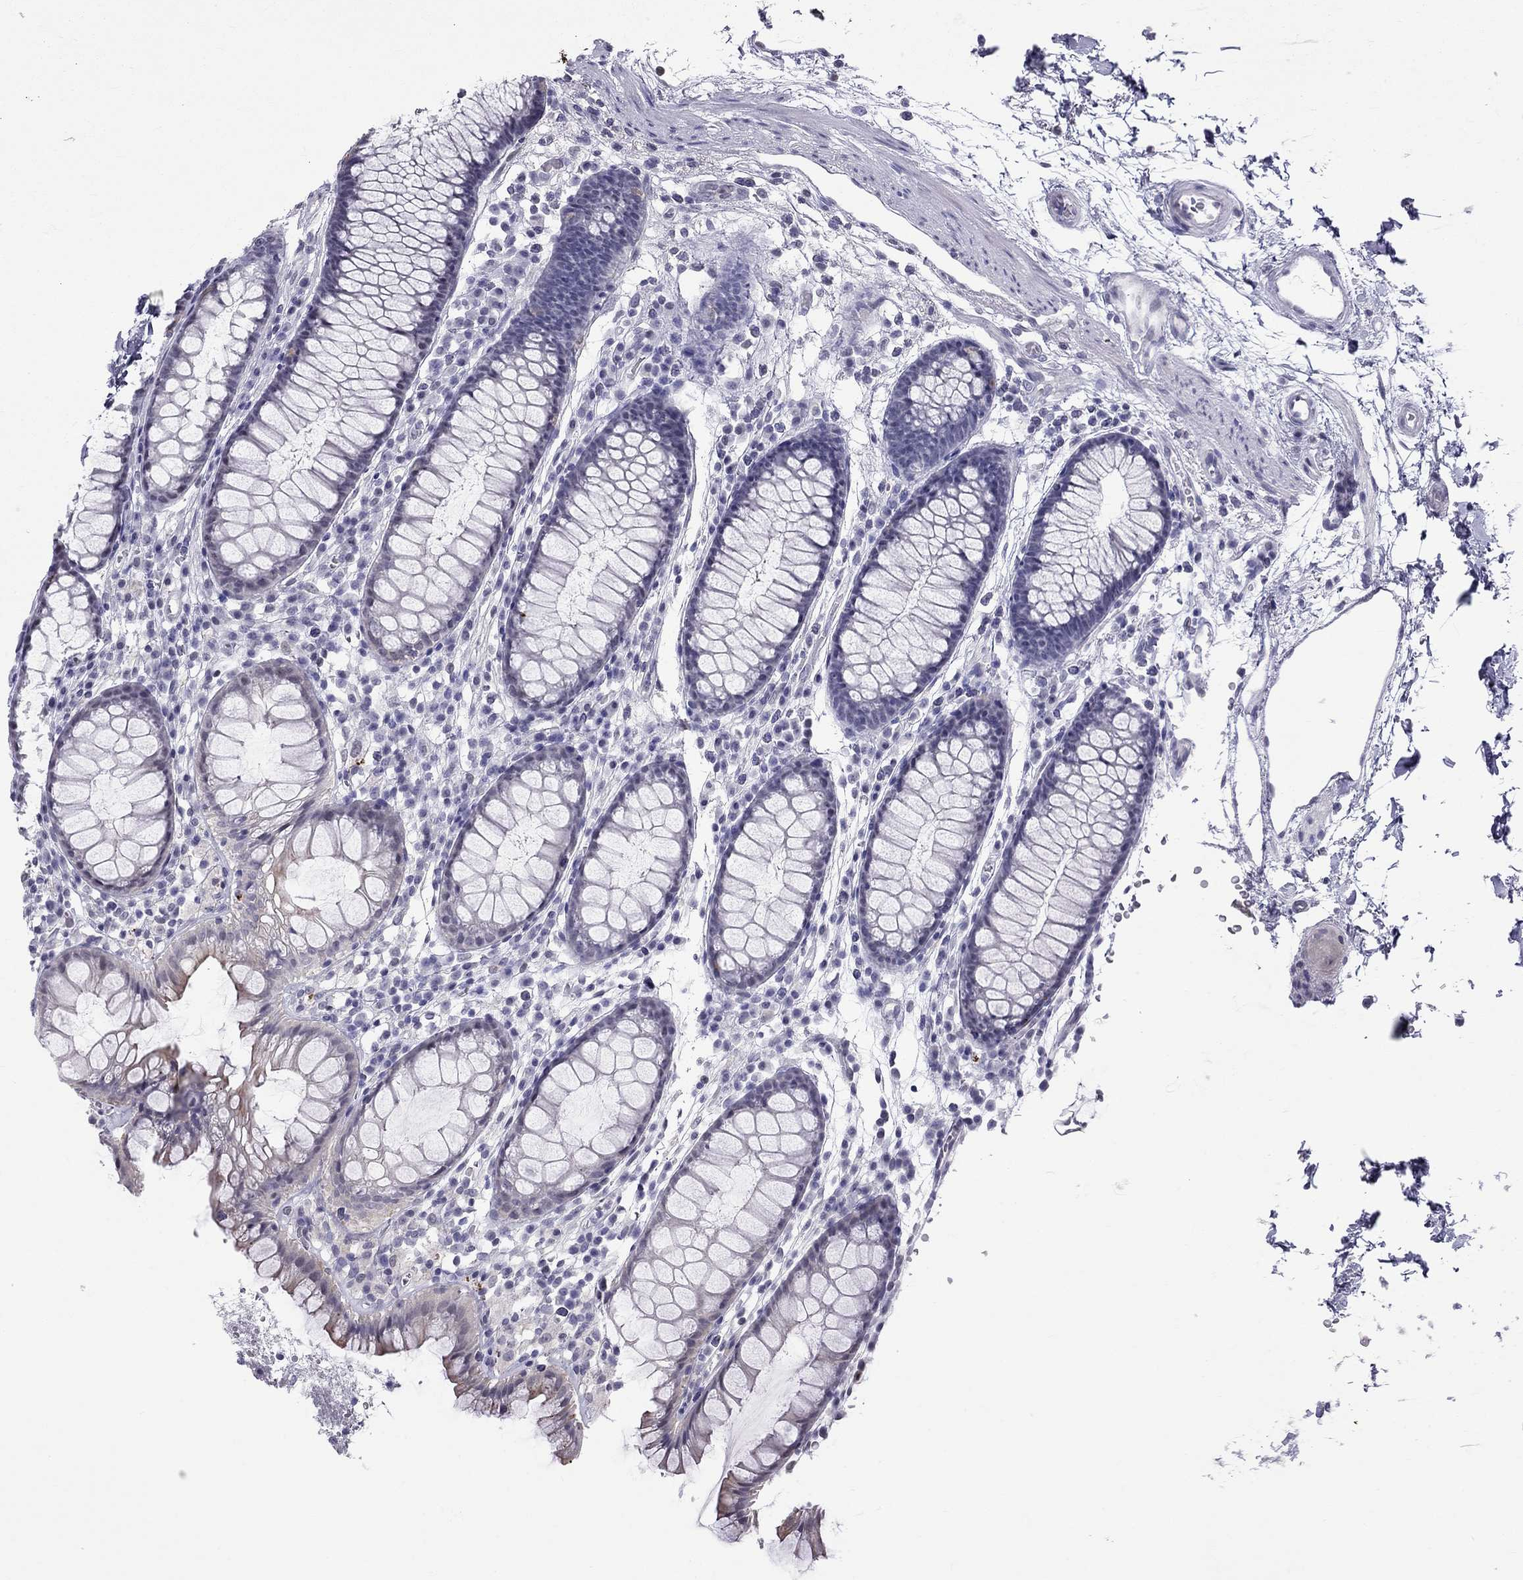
{"staining": {"intensity": "negative", "quantity": "none", "location": "none"}, "tissue": "colon", "cell_type": "Endothelial cells", "image_type": "normal", "snomed": [{"axis": "morphology", "description": "Normal tissue, NOS"}, {"axis": "topography", "description": "Colon"}], "caption": "The immunohistochemistry photomicrograph has no significant staining in endothelial cells of colon. (DAB (3,3'-diaminobenzidine) immunohistochemistry with hematoxylin counter stain).", "gene": "MUC15", "patient": {"sex": "male", "age": 76}}